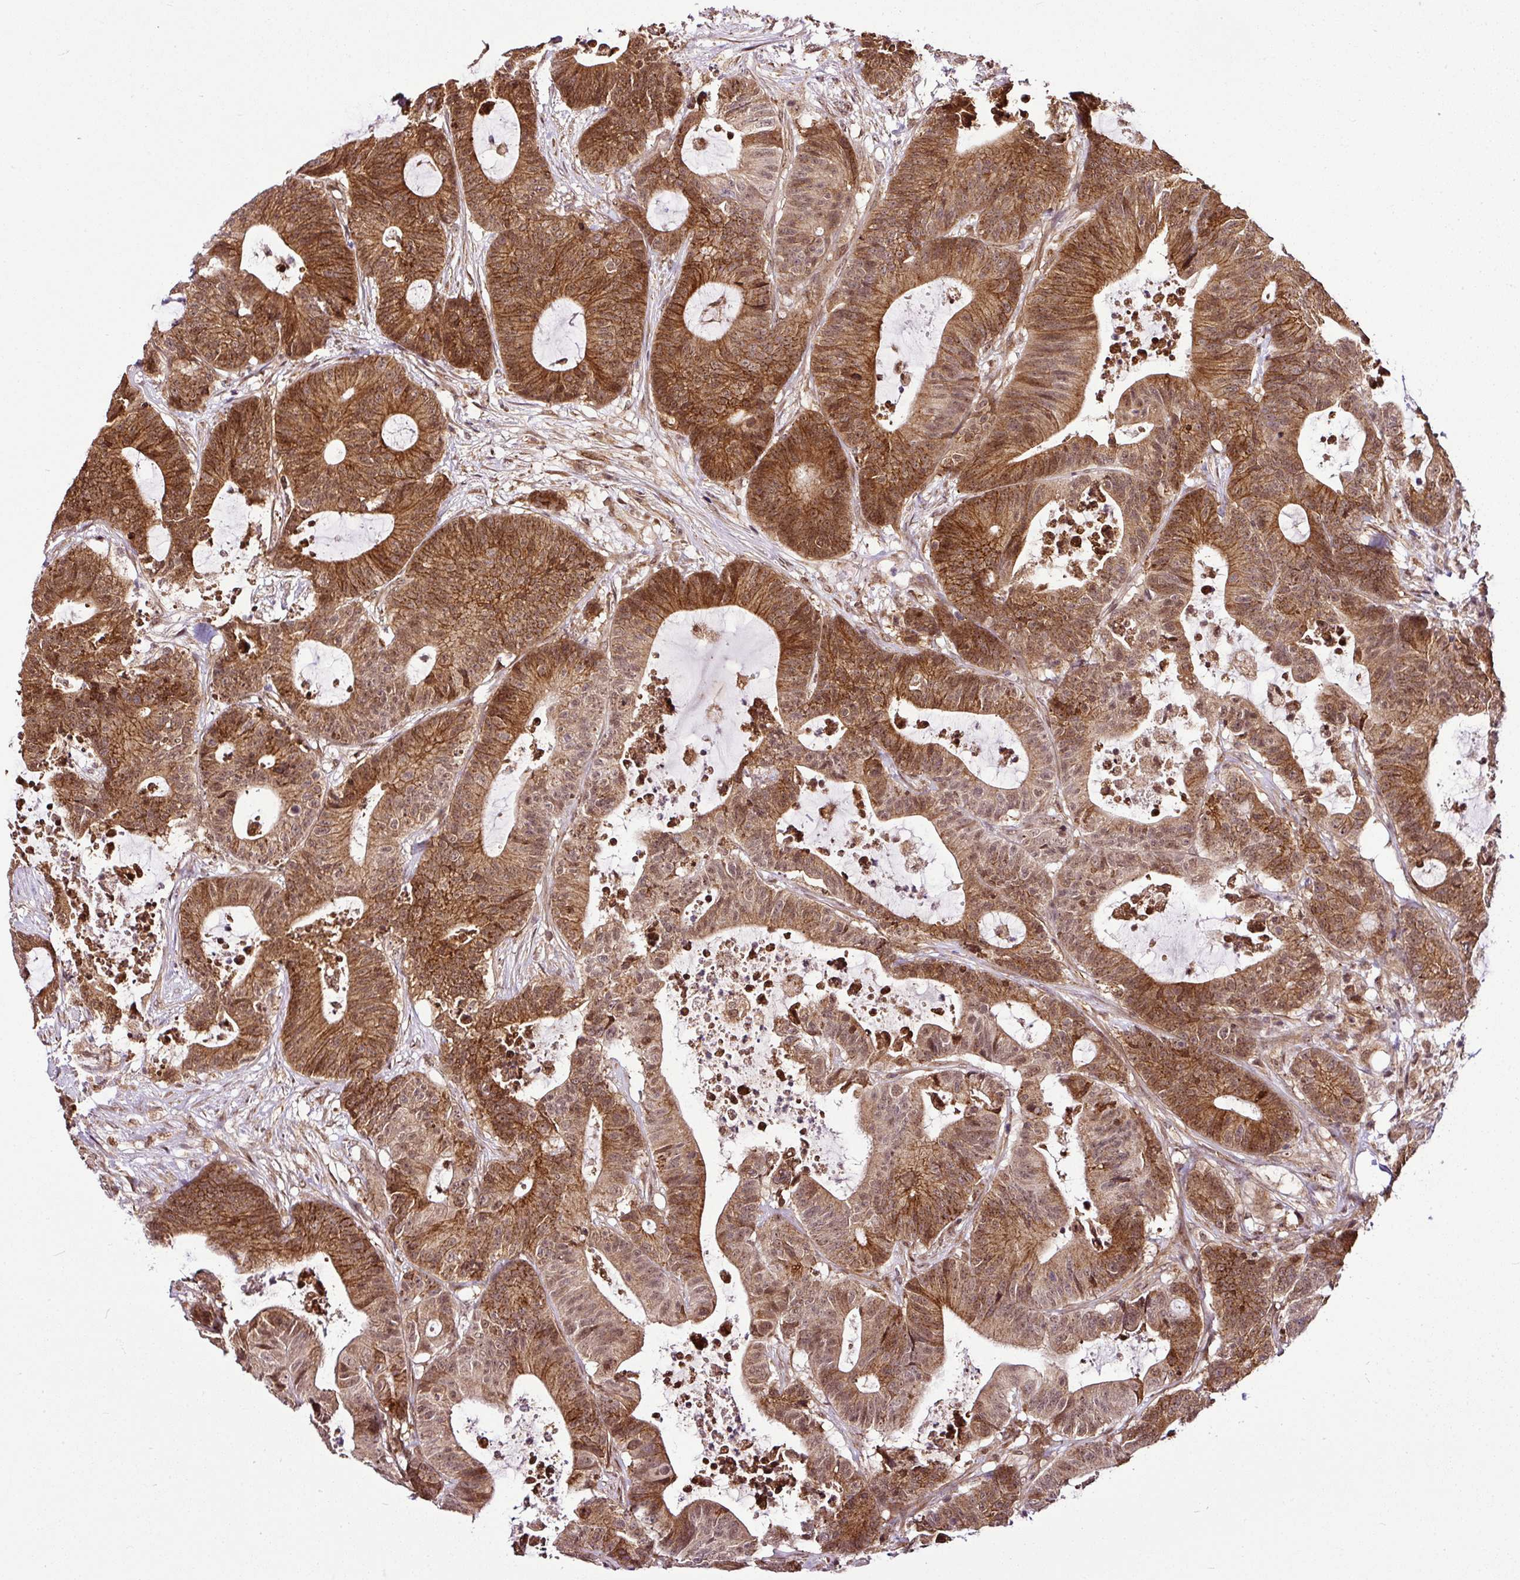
{"staining": {"intensity": "moderate", "quantity": ">75%", "location": "cytoplasmic/membranous,nuclear"}, "tissue": "colorectal cancer", "cell_type": "Tumor cells", "image_type": "cancer", "snomed": [{"axis": "morphology", "description": "Adenocarcinoma, NOS"}, {"axis": "topography", "description": "Colon"}], "caption": "A photomicrograph of colorectal cancer (adenocarcinoma) stained for a protein reveals moderate cytoplasmic/membranous and nuclear brown staining in tumor cells. Nuclei are stained in blue.", "gene": "FAM153A", "patient": {"sex": "female", "age": 84}}